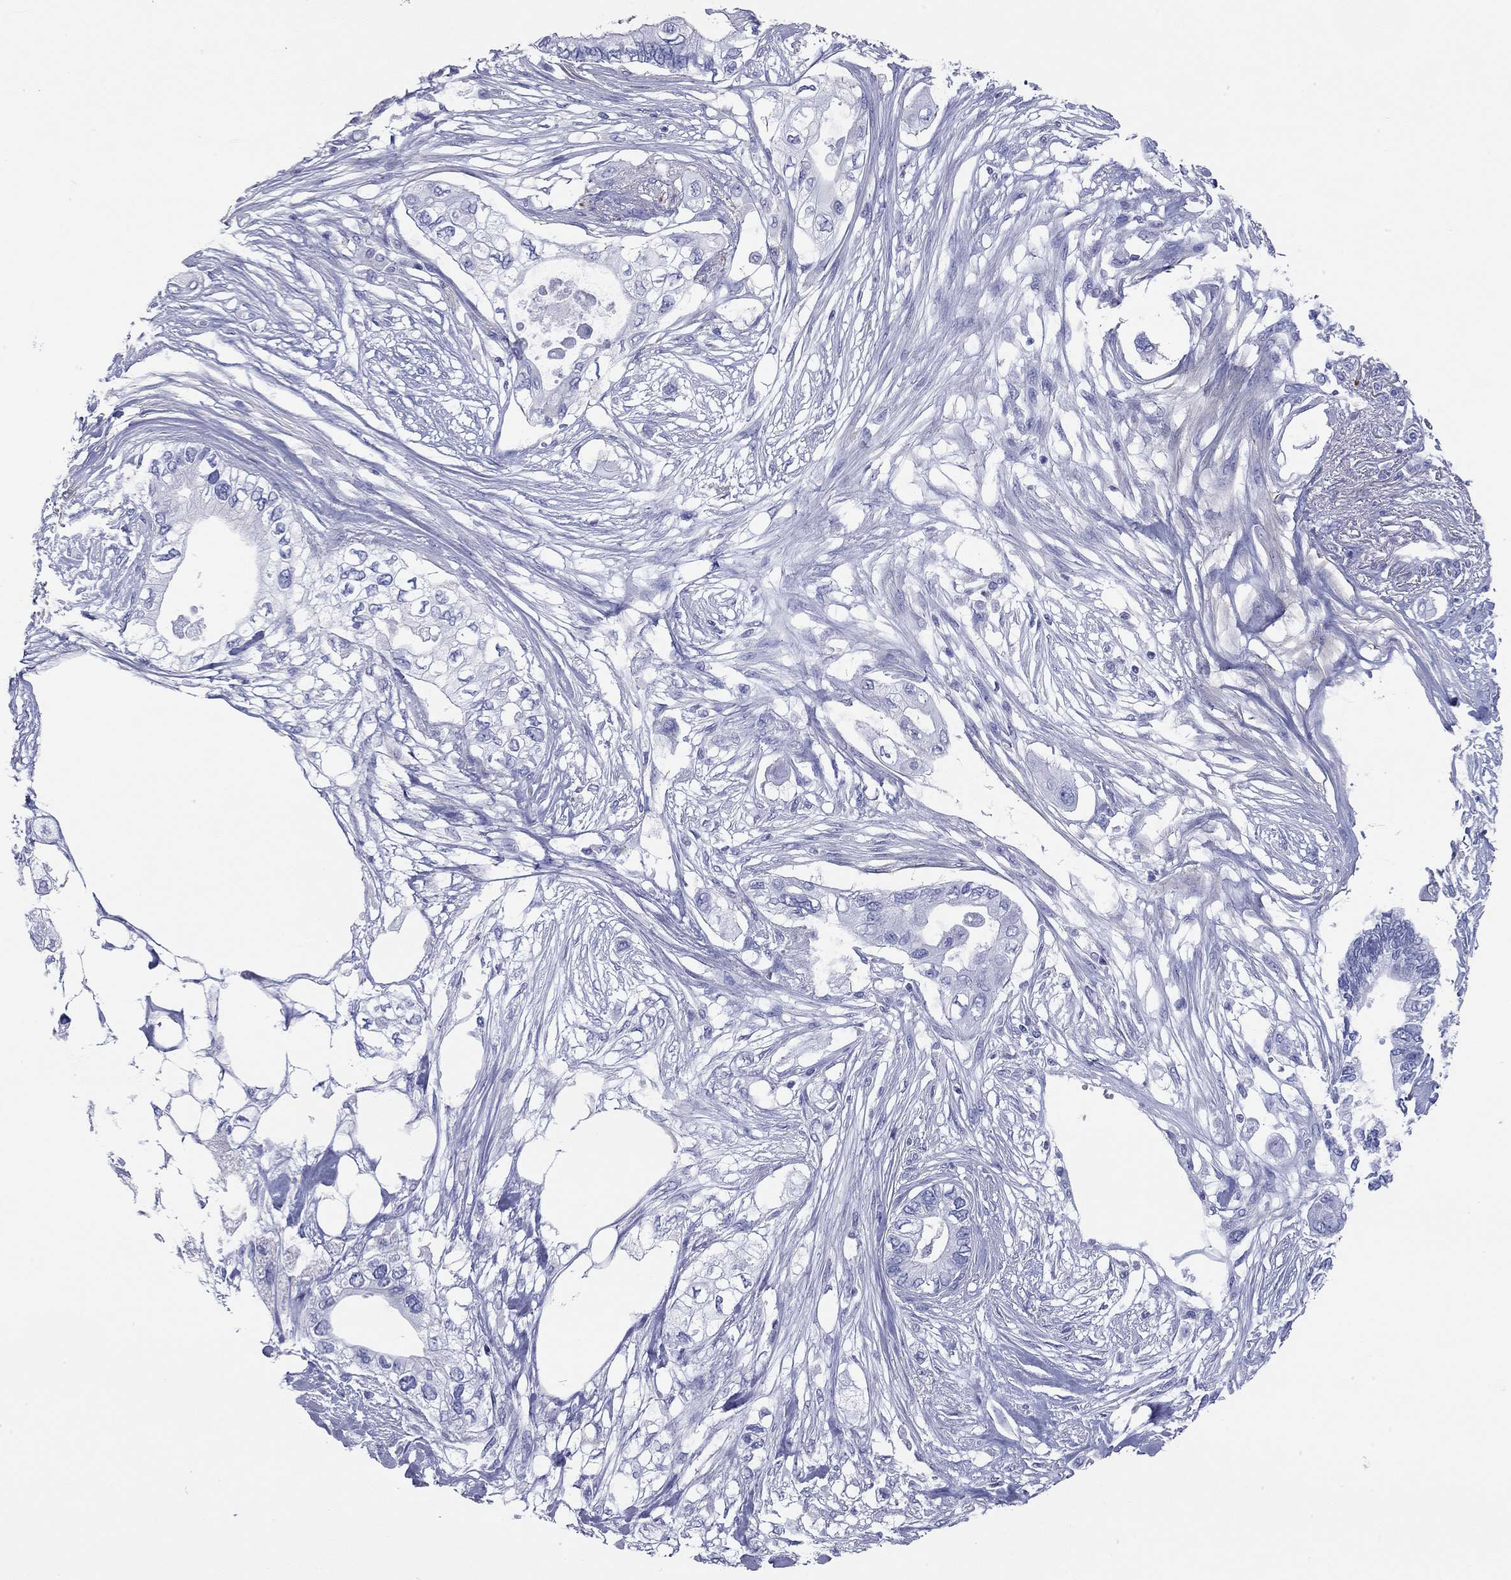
{"staining": {"intensity": "negative", "quantity": "none", "location": "none"}, "tissue": "pancreatic cancer", "cell_type": "Tumor cells", "image_type": "cancer", "snomed": [{"axis": "morphology", "description": "Adenocarcinoma, NOS"}, {"axis": "topography", "description": "Pancreas"}], "caption": "IHC histopathology image of neoplastic tissue: pancreatic cancer (adenocarcinoma) stained with DAB (3,3'-diaminobenzidine) reveals no significant protein expression in tumor cells.", "gene": "ACTL7B", "patient": {"sex": "female", "age": 63}}